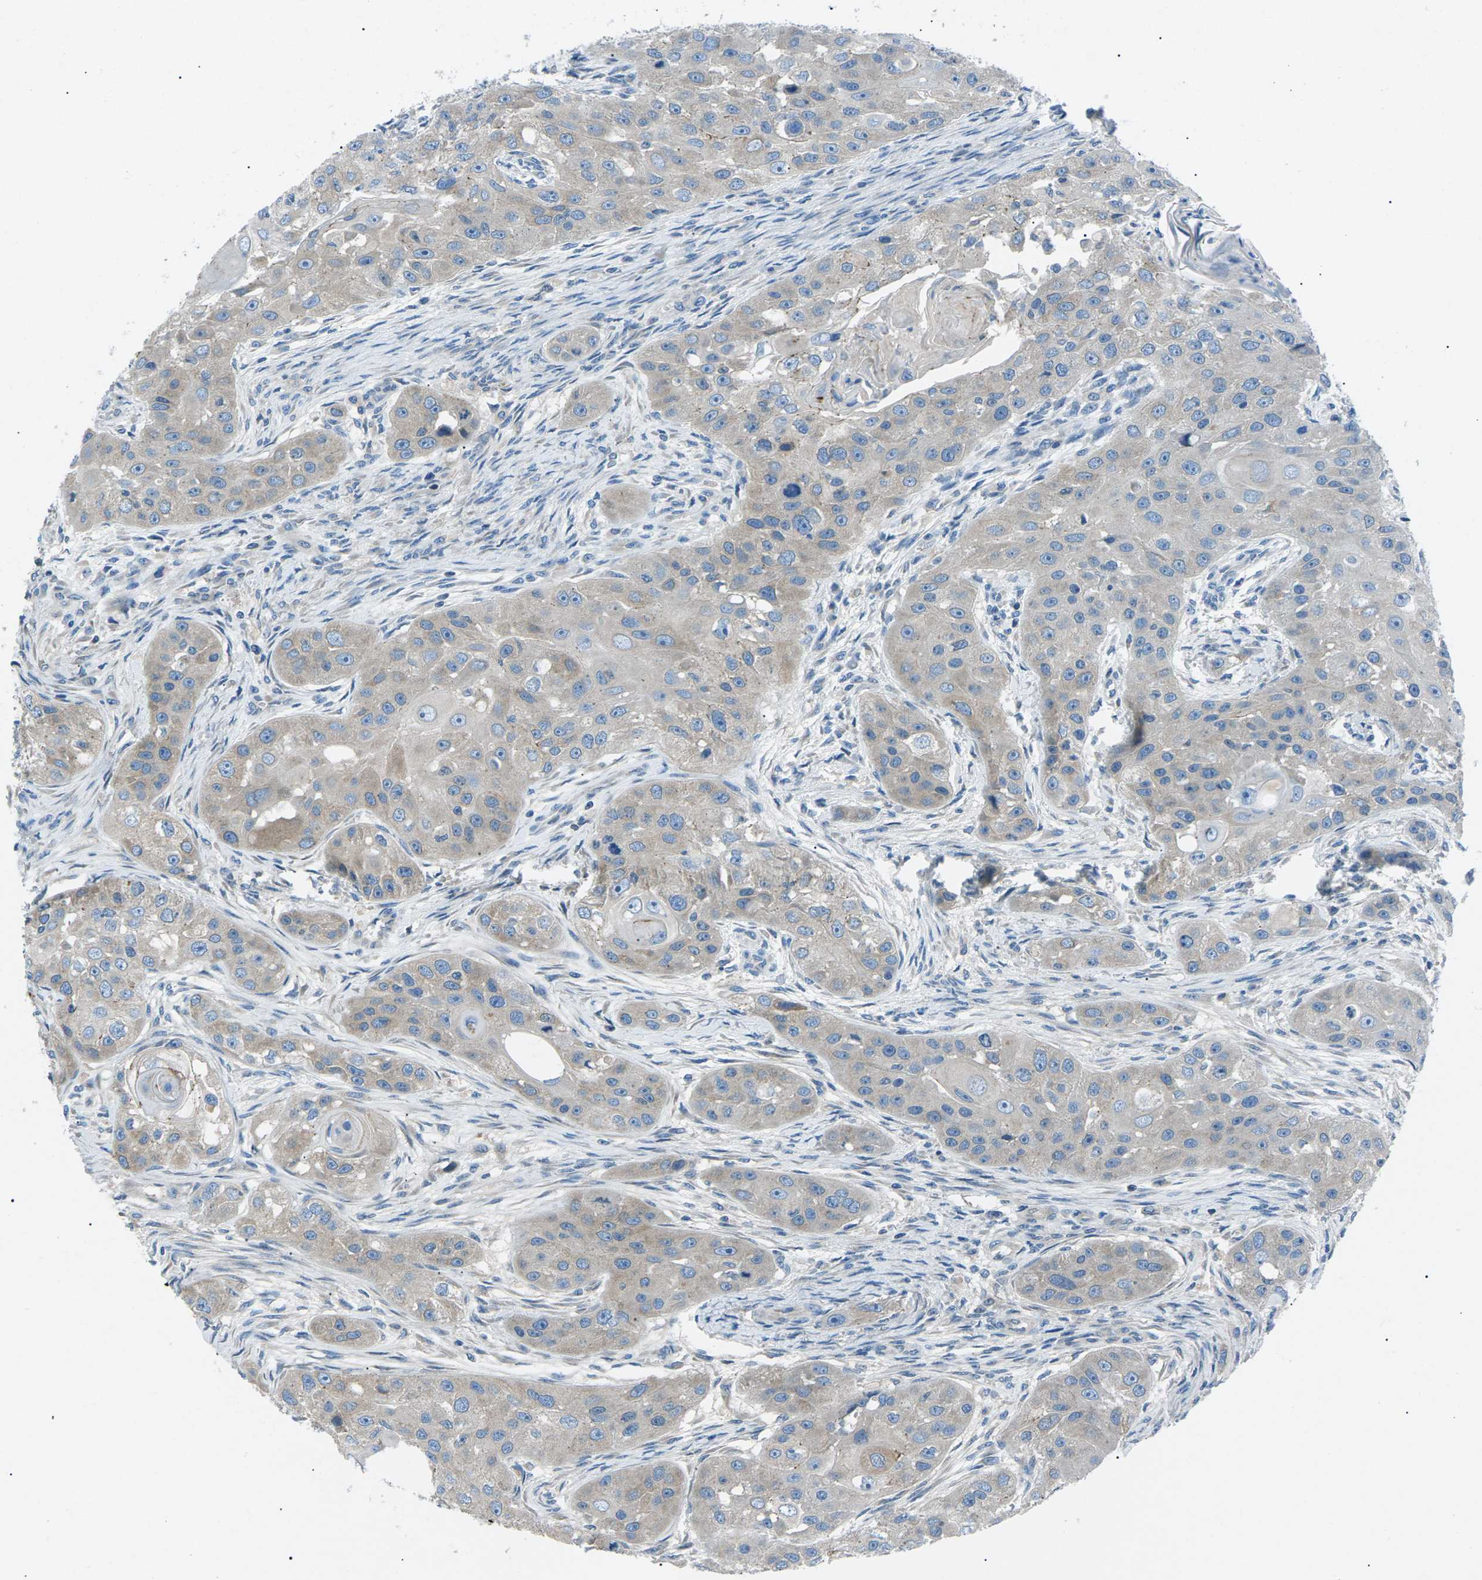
{"staining": {"intensity": "weak", "quantity": ">75%", "location": "cytoplasmic/membranous"}, "tissue": "head and neck cancer", "cell_type": "Tumor cells", "image_type": "cancer", "snomed": [{"axis": "morphology", "description": "Normal tissue, NOS"}, {"axis": "morphology", "description": "Squamous cell carcinoma, NOS"}, {"axis": "topography", "description": "Skeletal muscle"}, {"axis": "topography", "description": "Head-Neck"}], "caption": "IHC (DAB (3,3'-diaminobenzidine)) staining of head and neck squamous cell carcinoma displays weak cytoplasmic/membranous protein expression in approximately >75% of tumor cells. (DAB (3,3'-diaminobenzidine) IHC, brown staining for protein, blue staining for nuclei).", "gene": "ZDHHC24", "patient": {"sex": "male", "age": 51}}